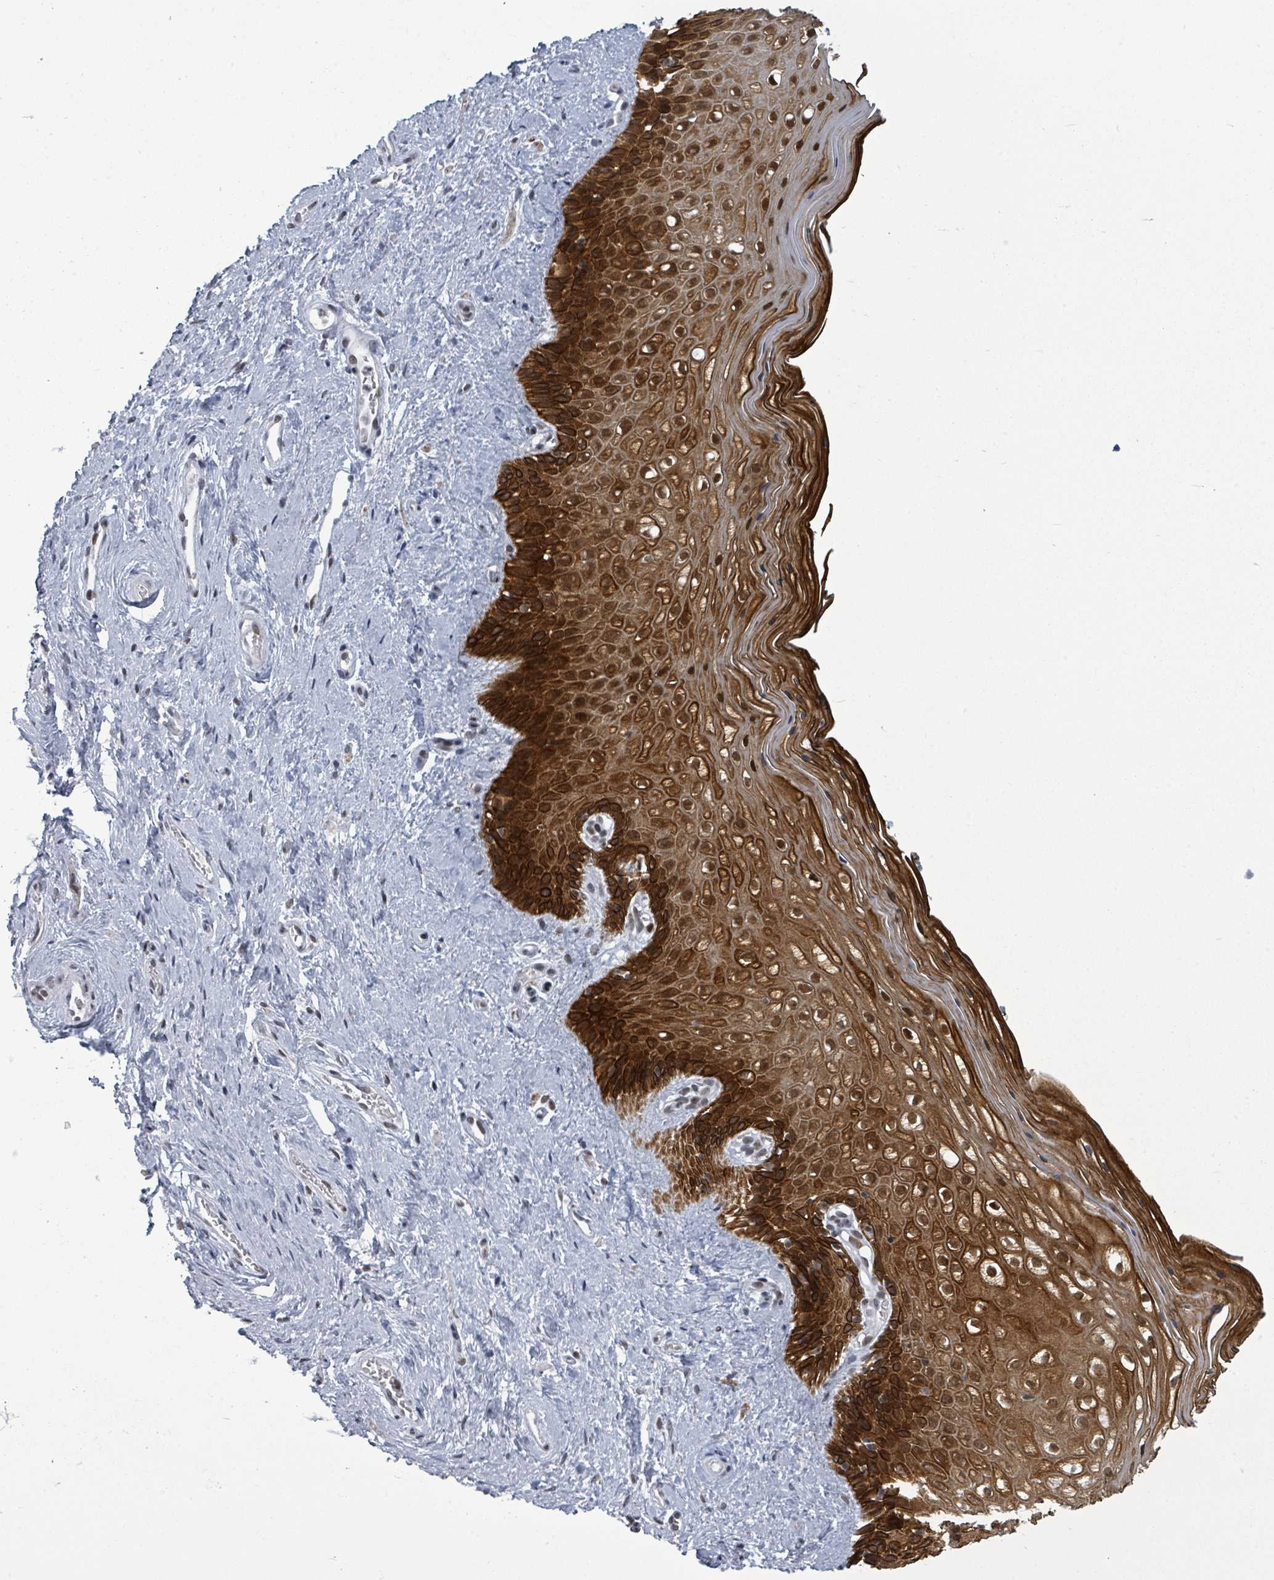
{"staining": {"intensity": "strong", "quantity": ">75%", "location": "cytoplasmic/membranous,nuclear"}, "tissue": "vagina", "cell_type": "Squamous epithelial cells", "image_type": "normal", "snomed": [{"axis": "morphology", "description": "Normal tissue, NOS"}, {"axis": "topography", "description": "Vagina"}], "caption": "A high-resolution histopathology image shows IHC staining of unremarkable vagina, which demonstrates strong cytoplasmic/membranous,nuclear expression in approximately >75% of squamous epithelial cells. The staining is performed using DAB (3,3'-diaminobenzidine) brown chromogen to label protein expression. The nuclei are counter-stained blue using hematoxylin.", "gene": "BIVM", "patient": {"sex": "female", "age": 47}}